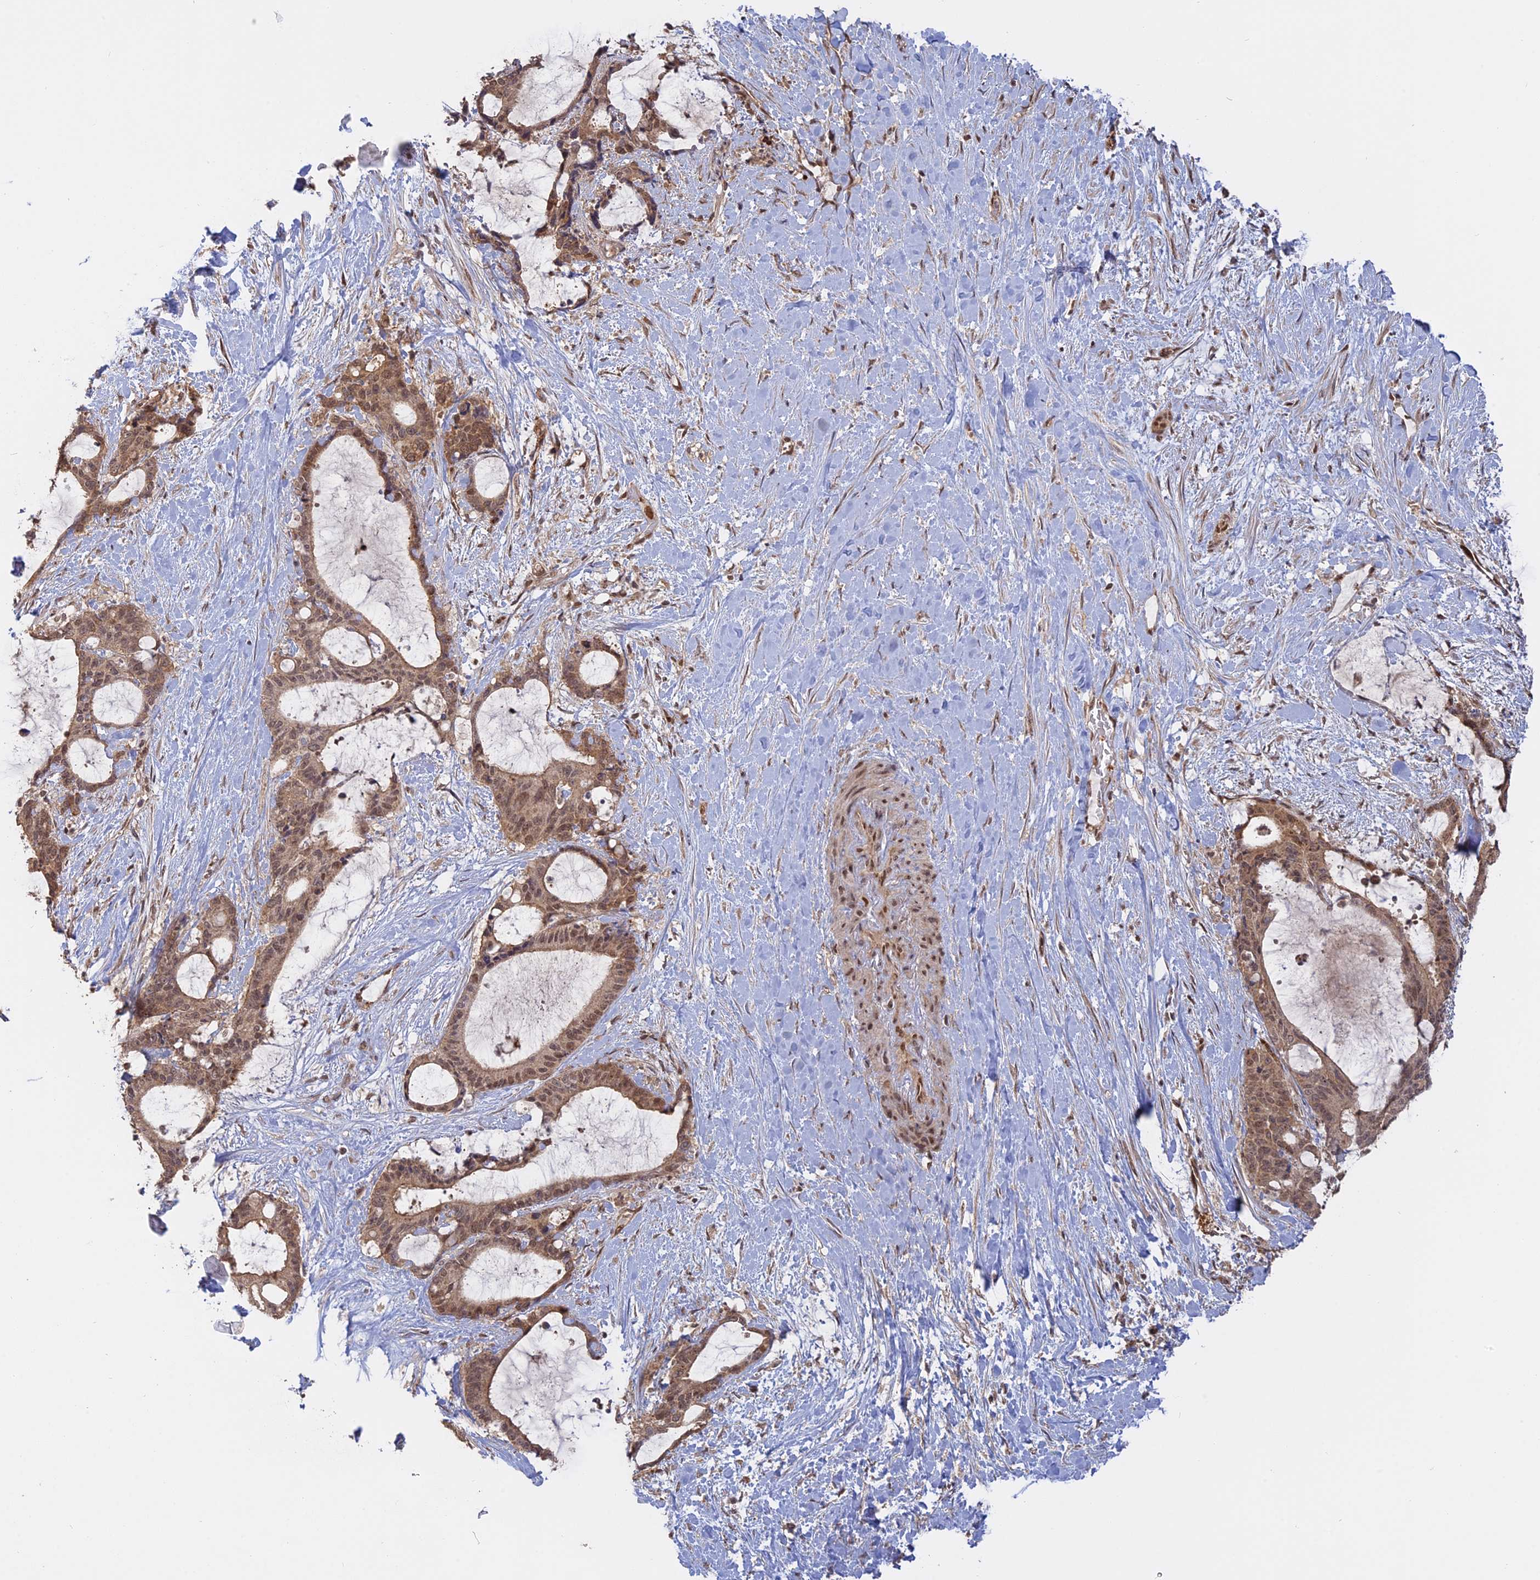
{"staining": {"intensity": "moderate", "quantity": ">75%", "location": "cytoplasmic/membranous,nuclear"}, "tissue": "liver cancer", "cell_type": "Tumor cells", "image_type": "cancer", "snomed": [{"axis": "morphology", "description": "Normal tissue, NOS"}, {"axis": "morphology", "description": "Cholangiocarcinoma"}, {"axis": "topography", "description": "Liver"}, {"axis": "topography", "description": "Peripheral nerve tissue"}], "caption": "Liver cancer (cholangiocarcinoma) stained with a brown dye exhibits moderate cytoplasmic/membranous and nuclear positive expression in about >75% of tumor cells.", "gene": "PKIG", "patient": {"sex": "female", "age": 73}}